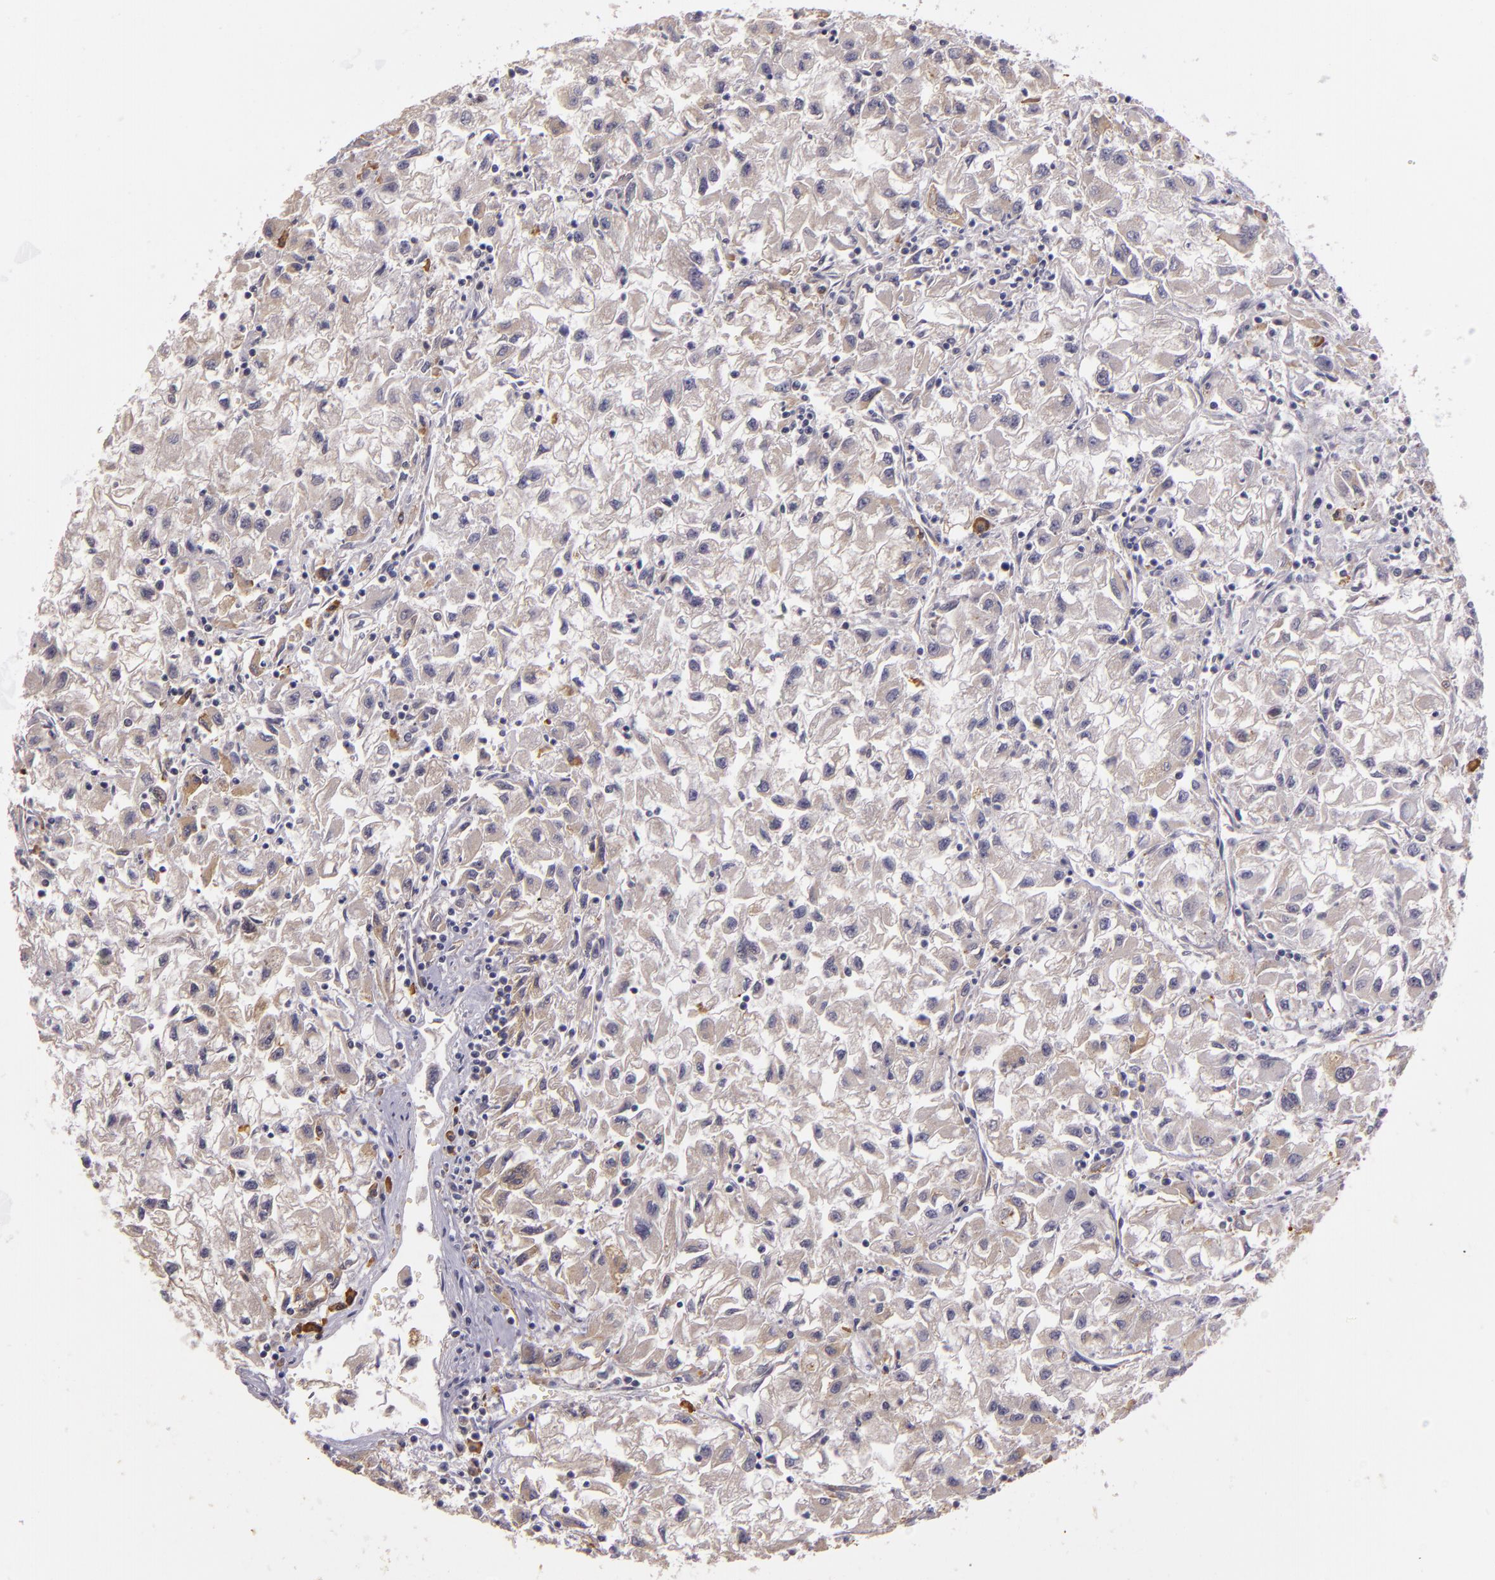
{"staining": {"intensity": "negative", "quantity": "none", "location": "none"}, "tissue": "renal cancer", "cell_type": "Tumor cells", "image_type": "cancer", "snomed": [{"axis": "morphology", "description": "Adenocarcinoma, NOS"}, {"axis": "topography", "description": "Kidney"}], "caption": "IHC photomicrograph of adenocarcinoma (renal) stained for a protein (brown), which shows no expression in tumor cells. (DAB (3,3'-diaminobenzidine) immunohistochemistry, high magnification).", "gene": "SYTL4", "patient": {"sex": "male", "age": 59}}